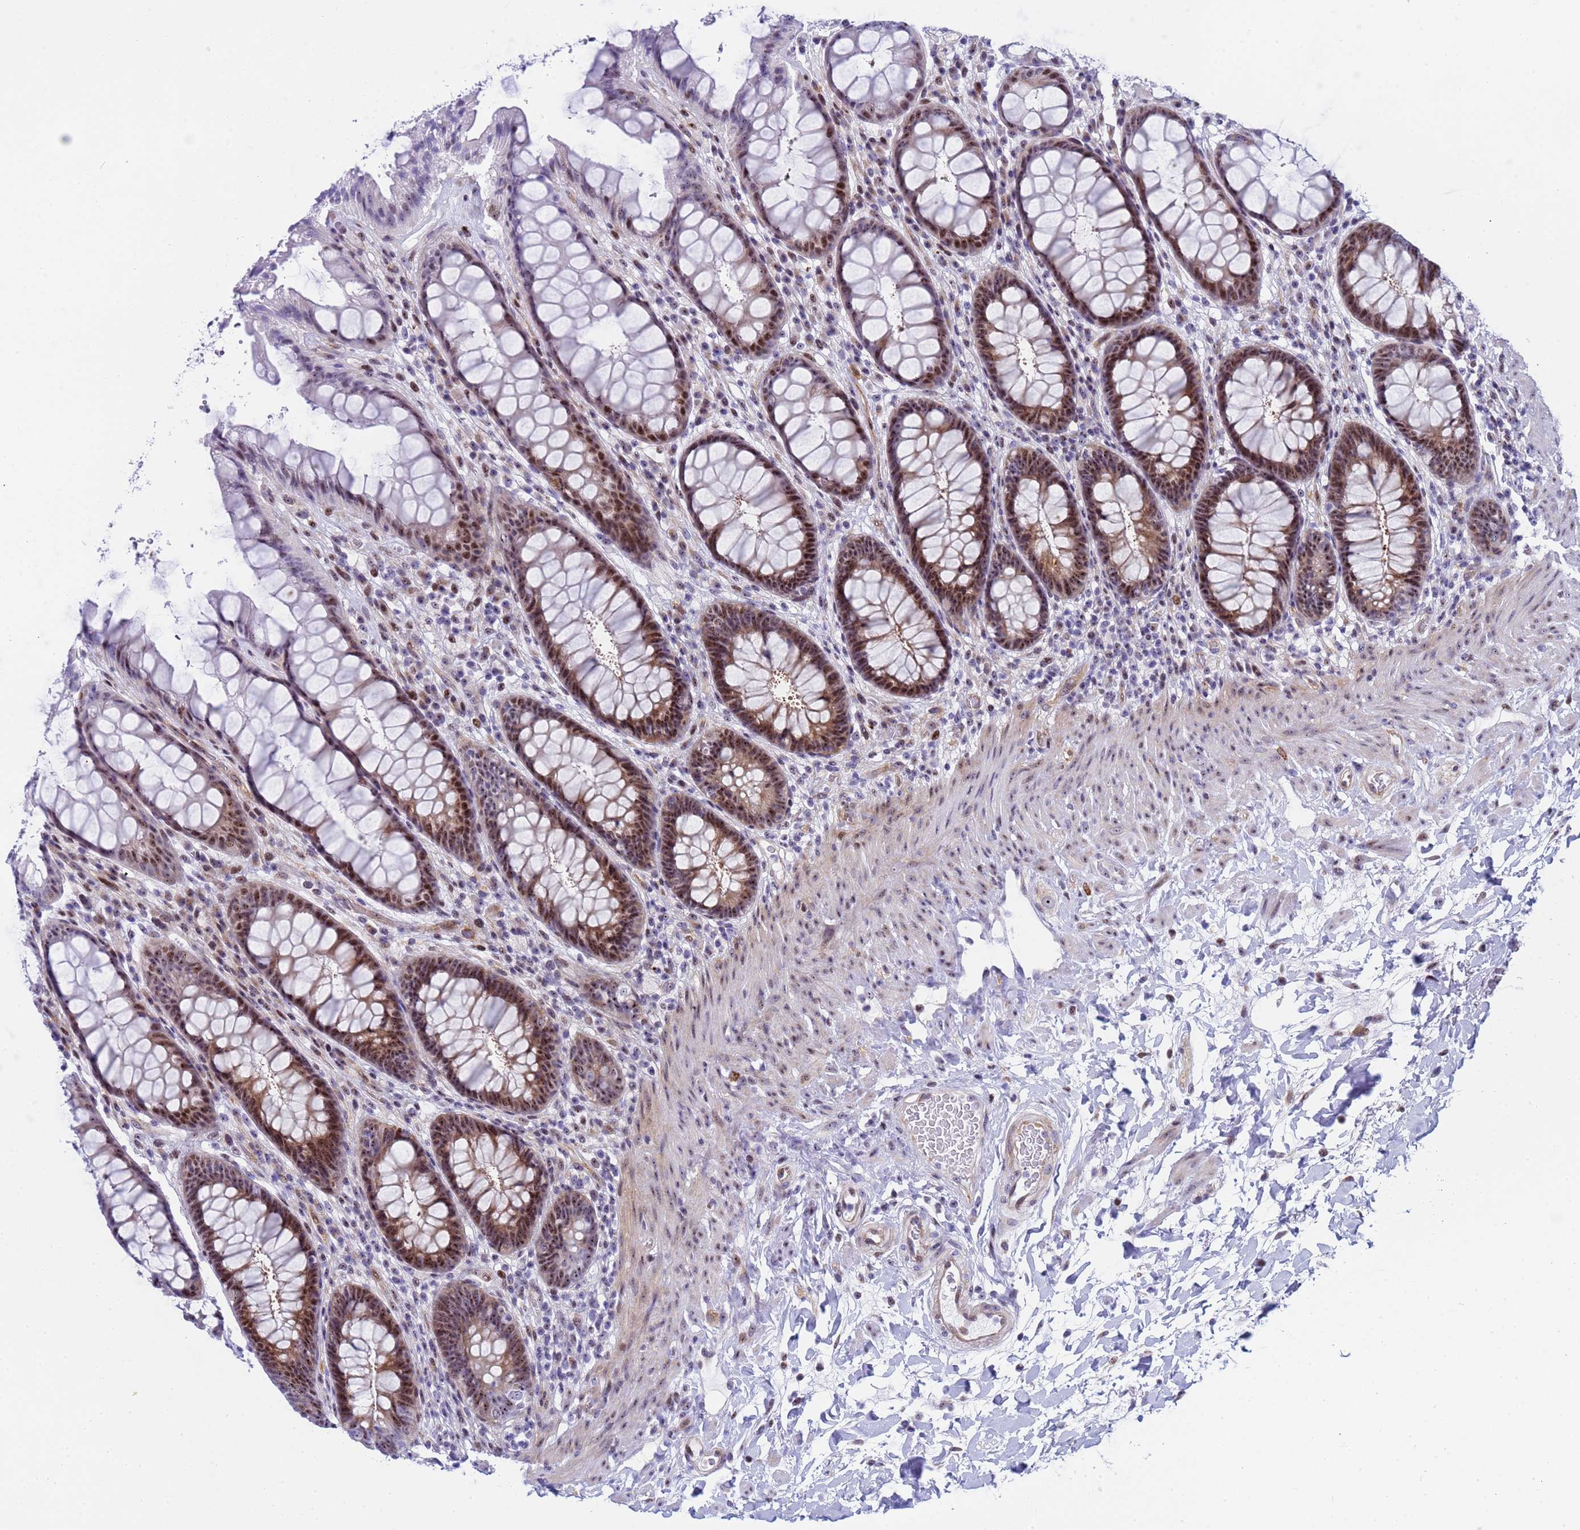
{"staining": {"intensity": "moderate", "quantity": "25%-75%", "location": "cytoplasmic/membranous,nuclear"}, "tissue": "rectum", "cell_type": "Glandular cells", "image_type": "normal", "snomed": [{"axis": "morphology", "description": "Normal tissue, NOS"}, {"axis": "topography", "description": "Rectum"}], "caption": "A high-resolution histopathology image shows IHC staining of normal rectum, which demonstrates moderate cytoplasmic/membranous,nuclear expression in approximately 25%-75% of glandular cells. (DAB IHC with brightfield microscopy, high magnification).", "gene": "POP5", "patient": {"sex": "female", "age": 46}}